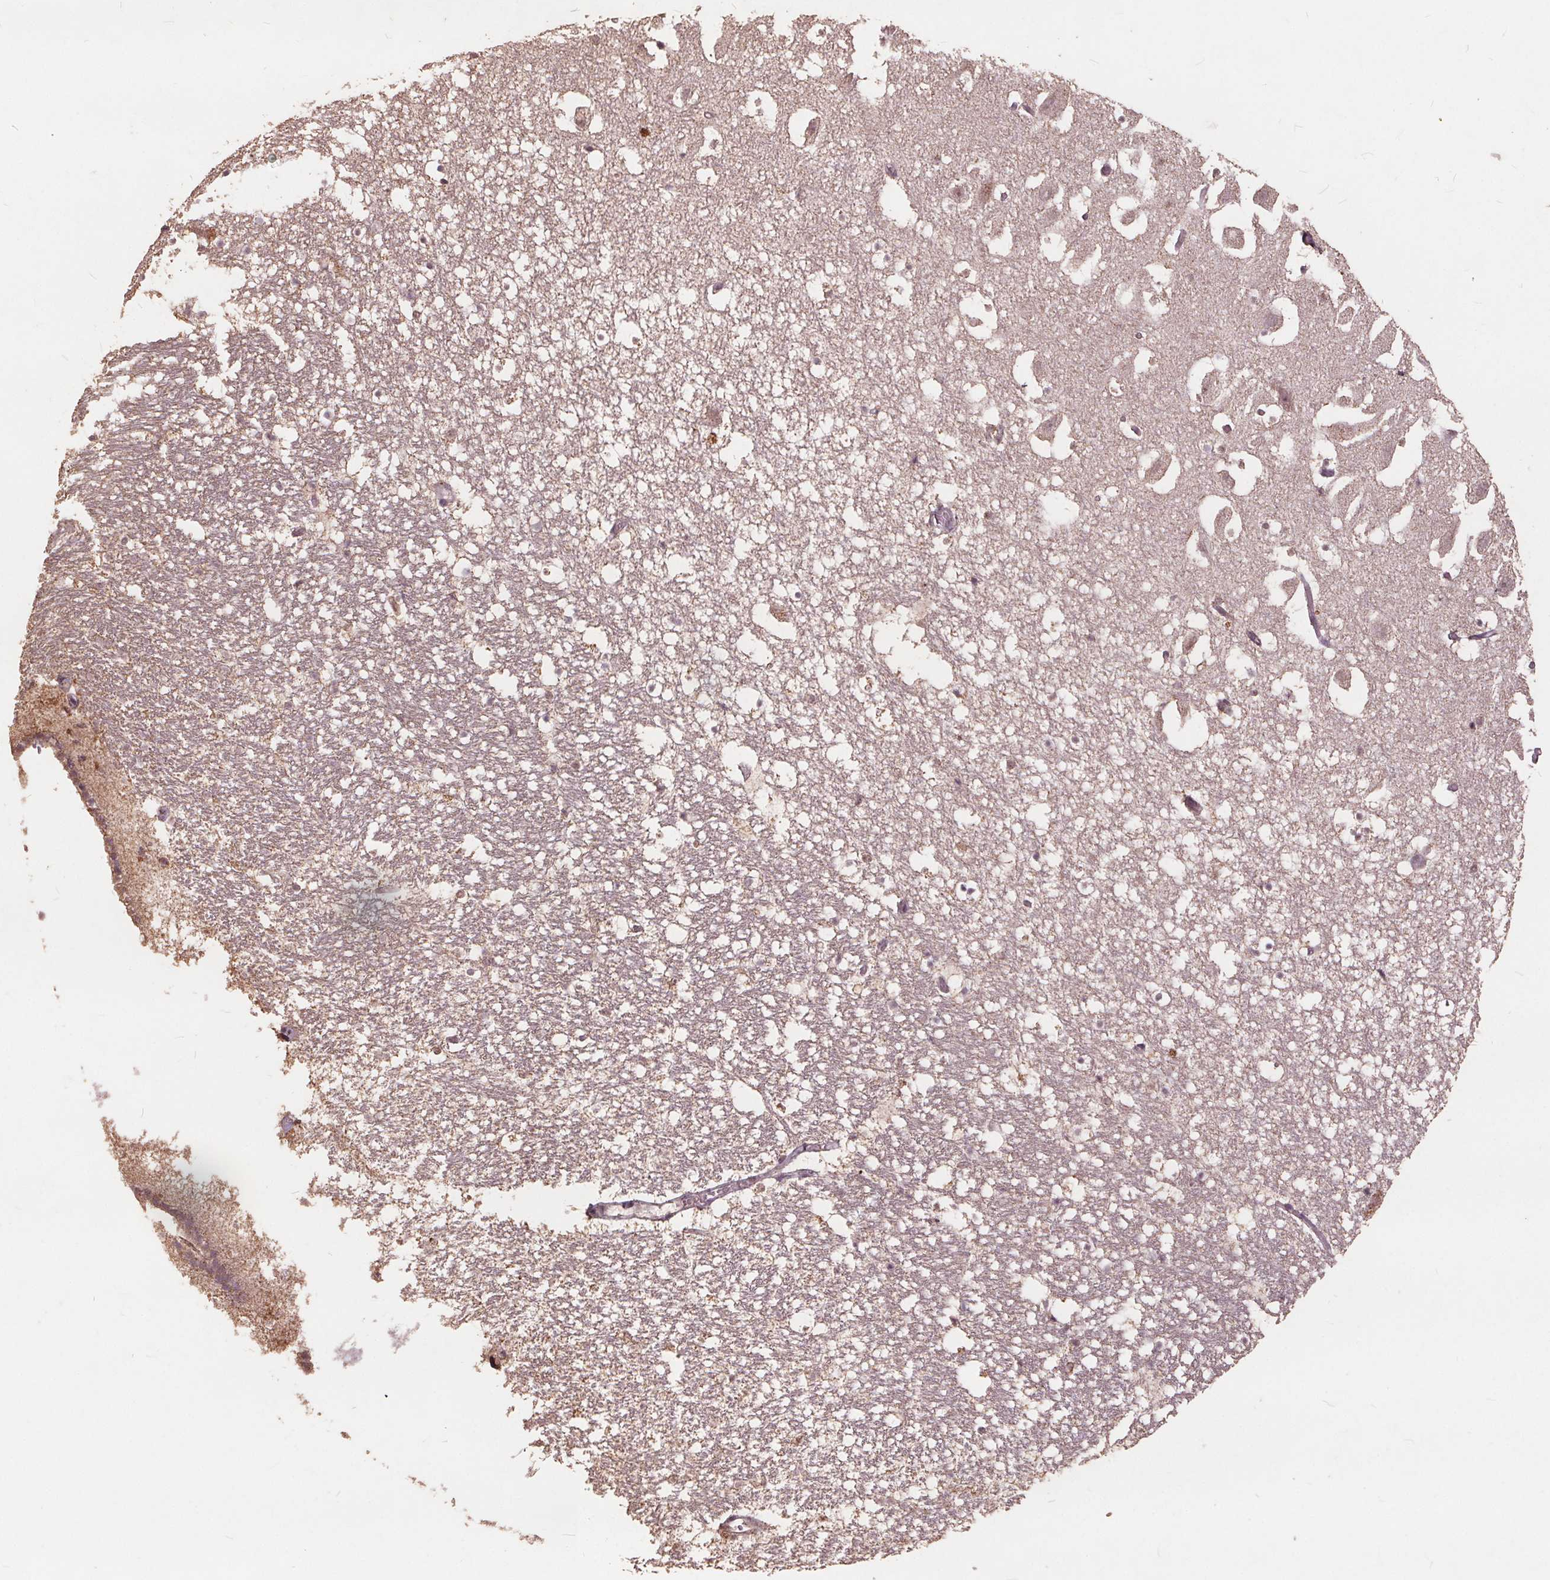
{"staining": {"intensity": "weak", "quantity": "<25%", "location": "nuclear"}, "tissue": "hippocampus", "cell_type": "Glial cells", "image_type": "normal", "snomed": [{"axis": "morphology", "description": "Normal tissue, NOS"}, {"axis": "topography", "description": "Hippocampus"}], "caption": "Immunohistochemistry photomicrograph of normal hippocampus: hippocampus stained with DAB demonstrates no significant protein positivity in glial cells.", "gene": "DSG3", "patient": {"sex": "male", "age": 26}}